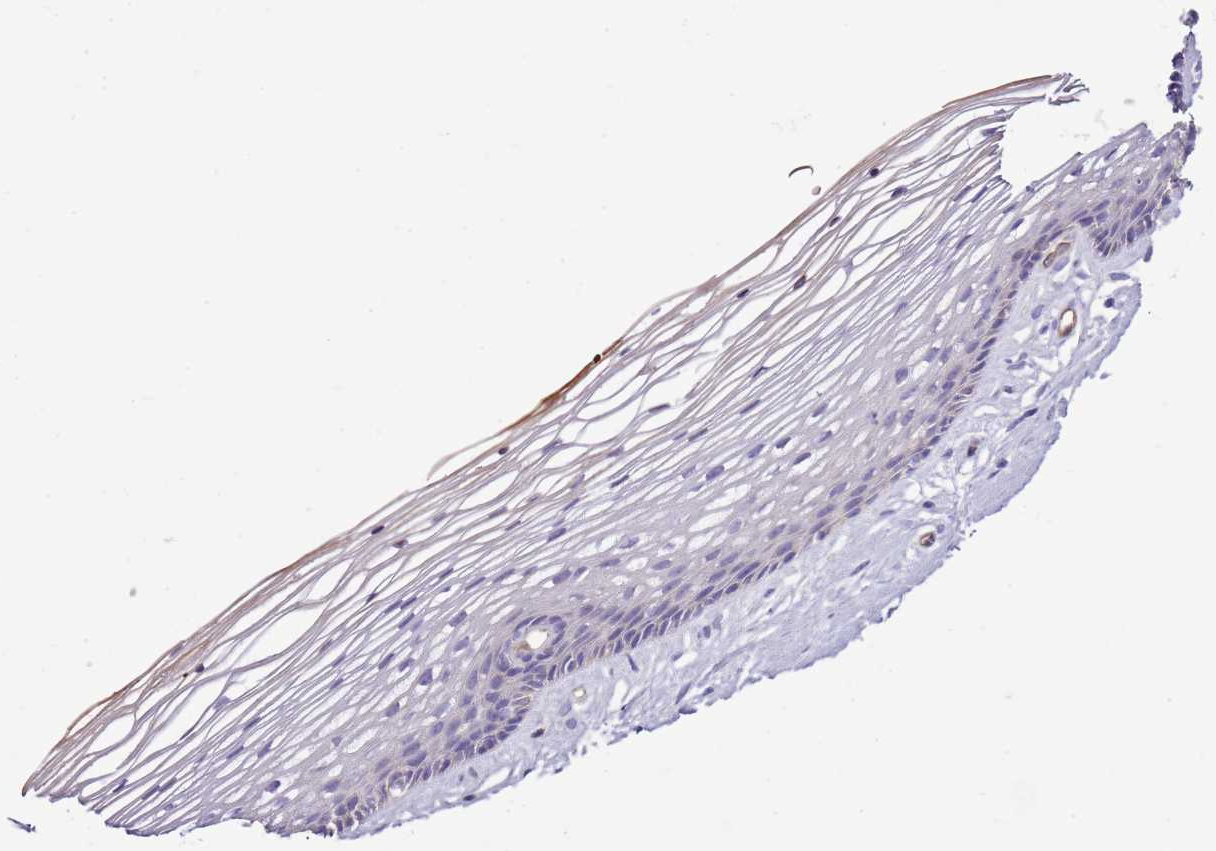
{"staining": {"intensity": "weak", "quantity": "25%-75%", "location": "cytoplasmic/membranous"}, "tissue": "vagina", "cell_type": "Squamous epithelial cells", "image_type": "normal", "snomed": [{"axis": "morphology", "description": "Normal tissue, NOS"}, {"axis": "topography", "description": "Vagina"}], "caption": "A brown stain highlights weak cytoplasmic/membranous staining of a protein in squamous epithelial cells of normal human vagina. The staining was performed using DAB to visualize the protein expression in brown, while the nuclei were stained in blue with hematoxylin (Magnification: 20x).", "gene": "GFRAL", "patient": {"sex": "female", "age": 46}}